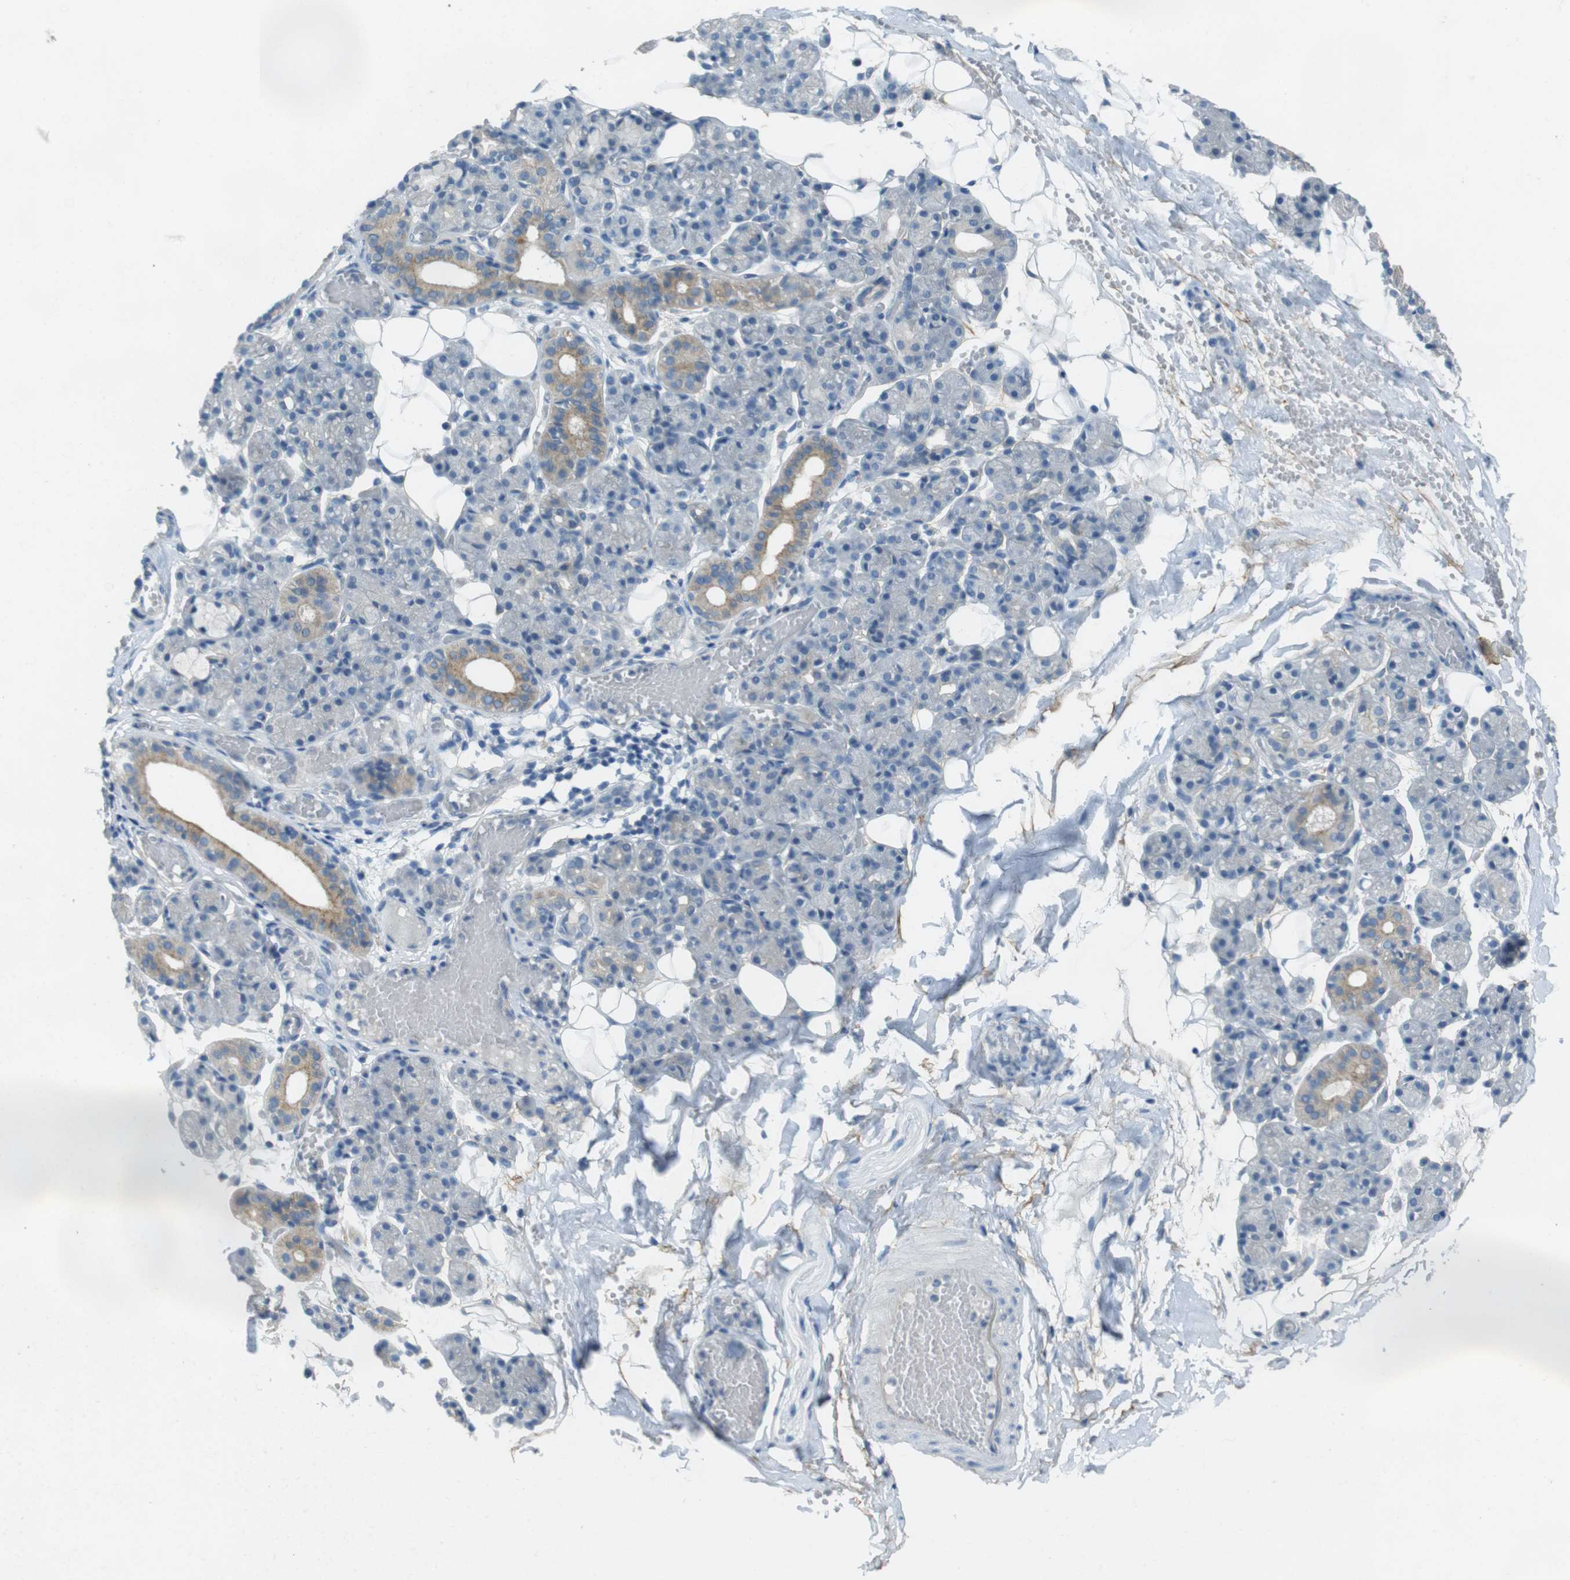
{"staining": {"intensity": "weak", "quantity": "<25%", "location": "cytoplasmic/membranous"}, "tissue": "salivary gland", "cell_type": "Glandular cells", "image_type": "normal", "snomed": [{"axis": "morphology", "description": "Normal tissue, NOS"}, {"axis": "topography", "description": "Salivary gland"}], "caption": "Unremarkable salivary gland was stained to show a protein in brown. There is no significant staining in glandular cells.", "gene": "ENTPD7", "patient": {"sex": "male", "age": 63}}